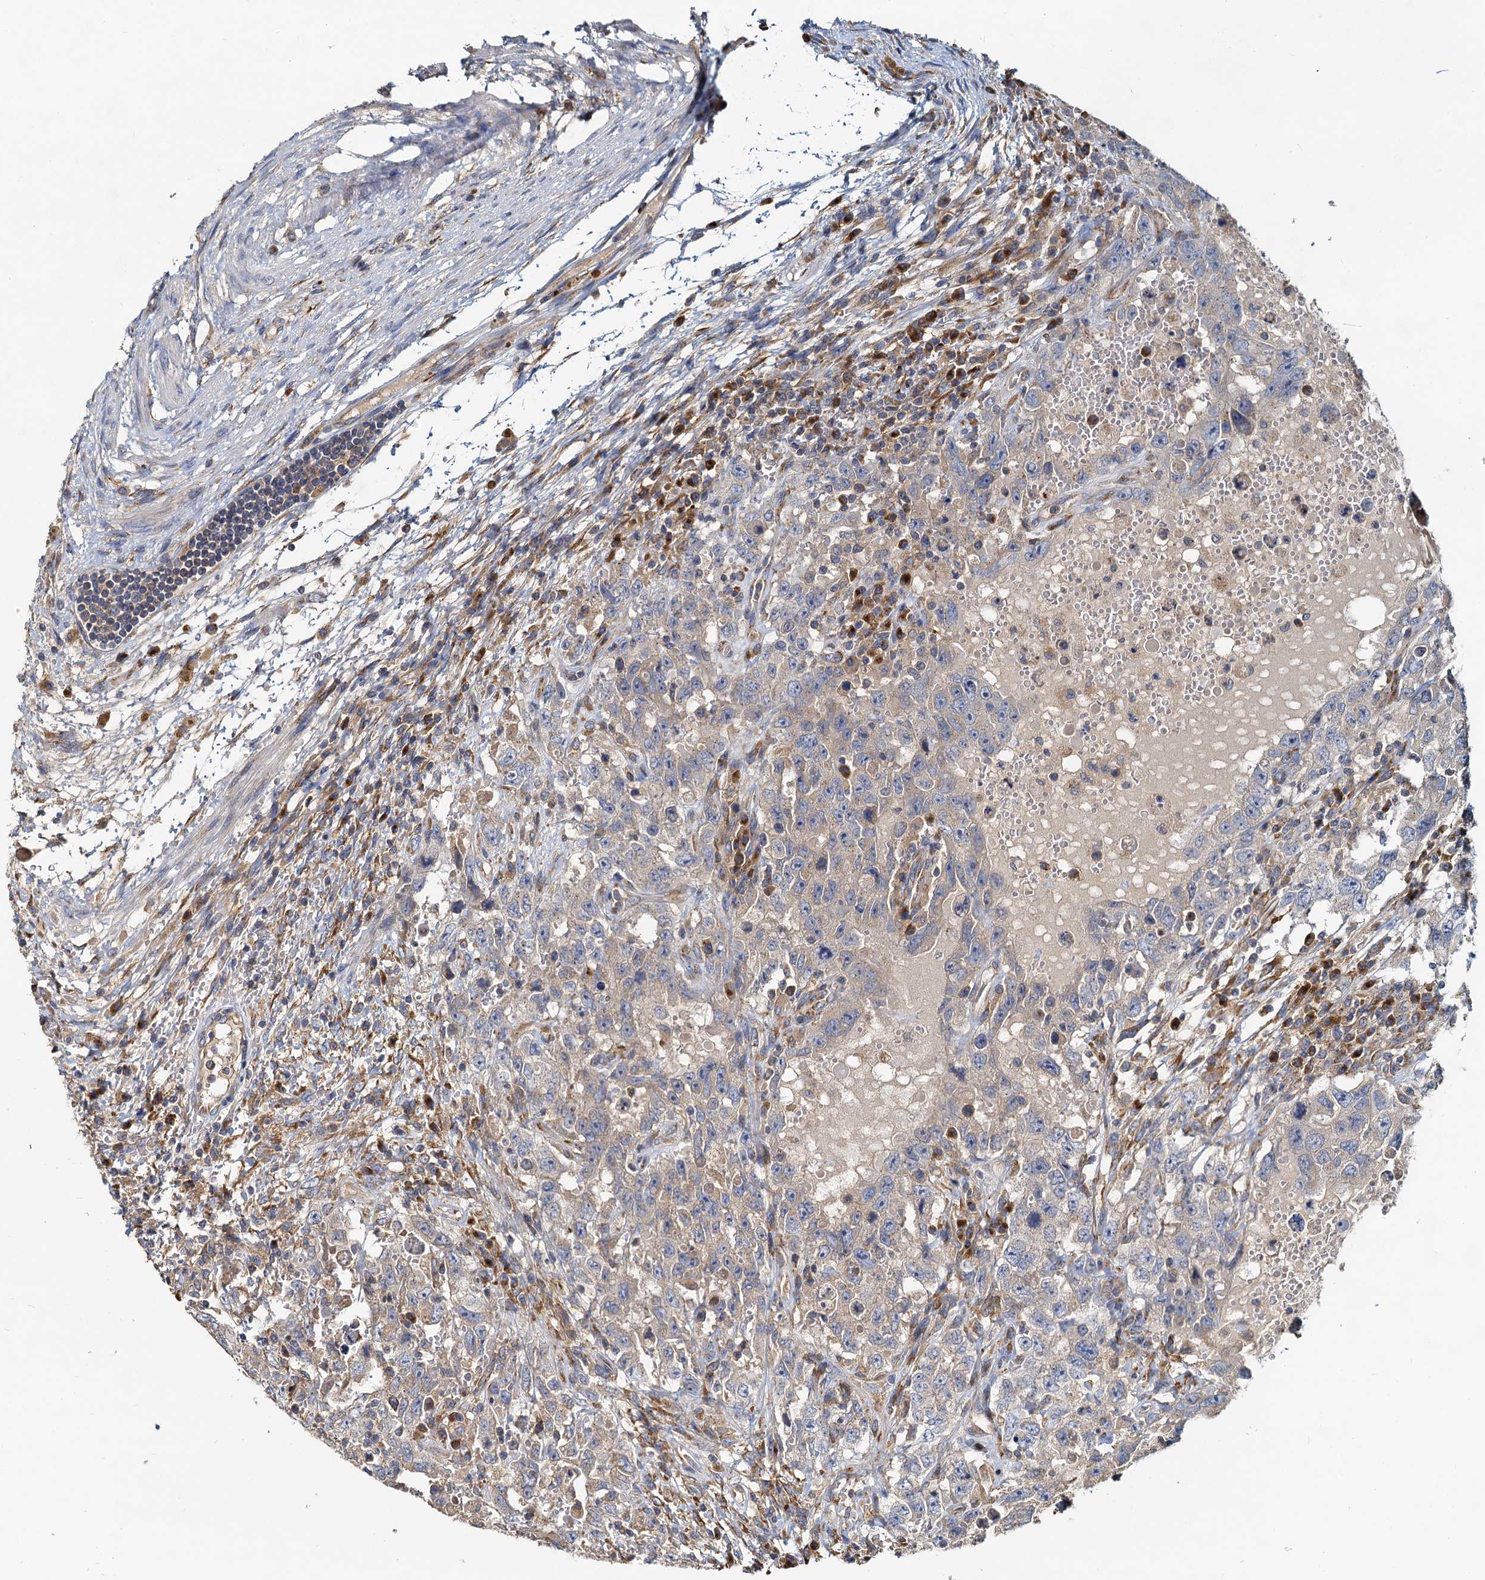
{"staining": {"intensity": "weak", "quantity": "<25%", "location": "cytoplasmic/membranous"}, "tissue": "testis cancer", "cell_type": "Tumor cells", "image_type": "cancer", "snomed": [{"axis": "morphology", "description": "Carcinoma, Embryonal, NOS"}, {"axis": "topography", "description": "Testis"}], "caption": "A histopathology image of testis cancer stained for a protein shows no brown staining in tumor cells.", "gene": "NKAPD1", "patient": {"sex": "male", "age": 26}}